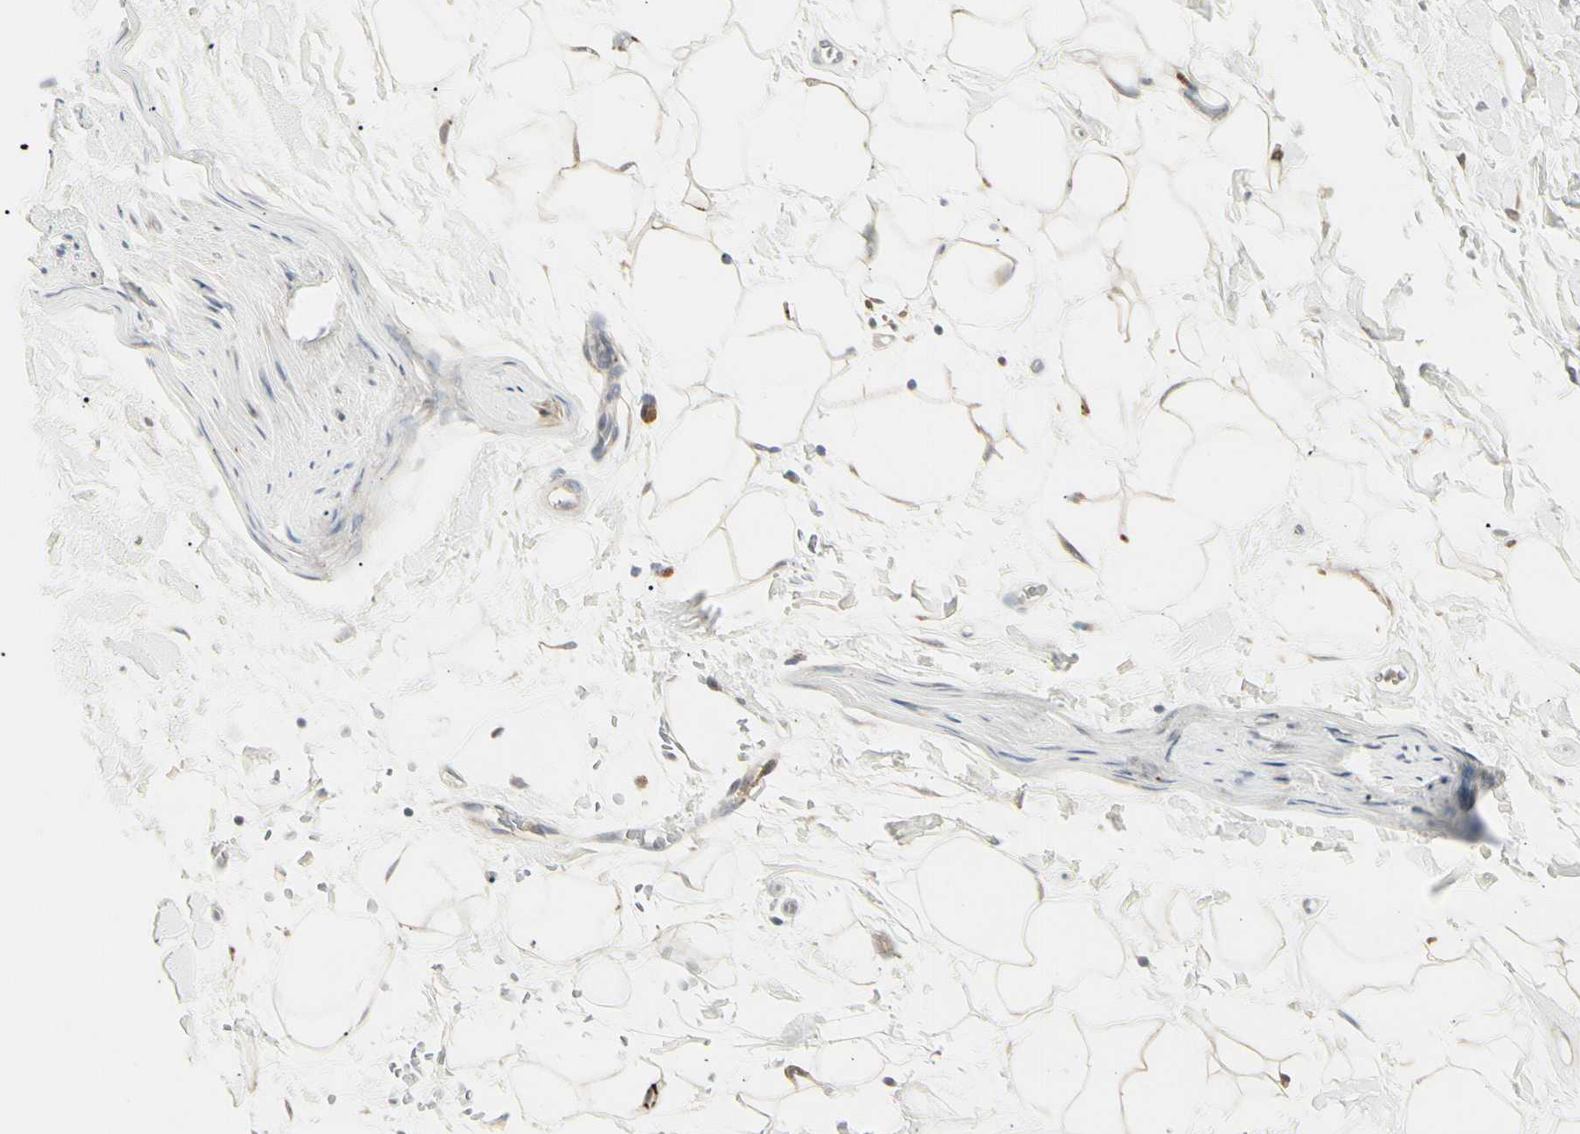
{"staining": {"intensity": "weak", "quantity": "25%-75%", "location": "cytoplasmic/membranous"}, "tissue": "adipose tissue", "cell_type": "Adipocytes", "image_type": "normal", "snomed": [{"axis": "morphology", "description": "Normal tissue, NOS"}, {"axis": "topography", "description": "Soft tissue"}], "caption": "About 25%-75% of adipocytes in benign human adipose tissue show weak cytoplasmic/membranous protein expression as visualized by brown immunohistochemical staining.", "gene": "GRN", "patient": {"sex": "male", "age": 72}}